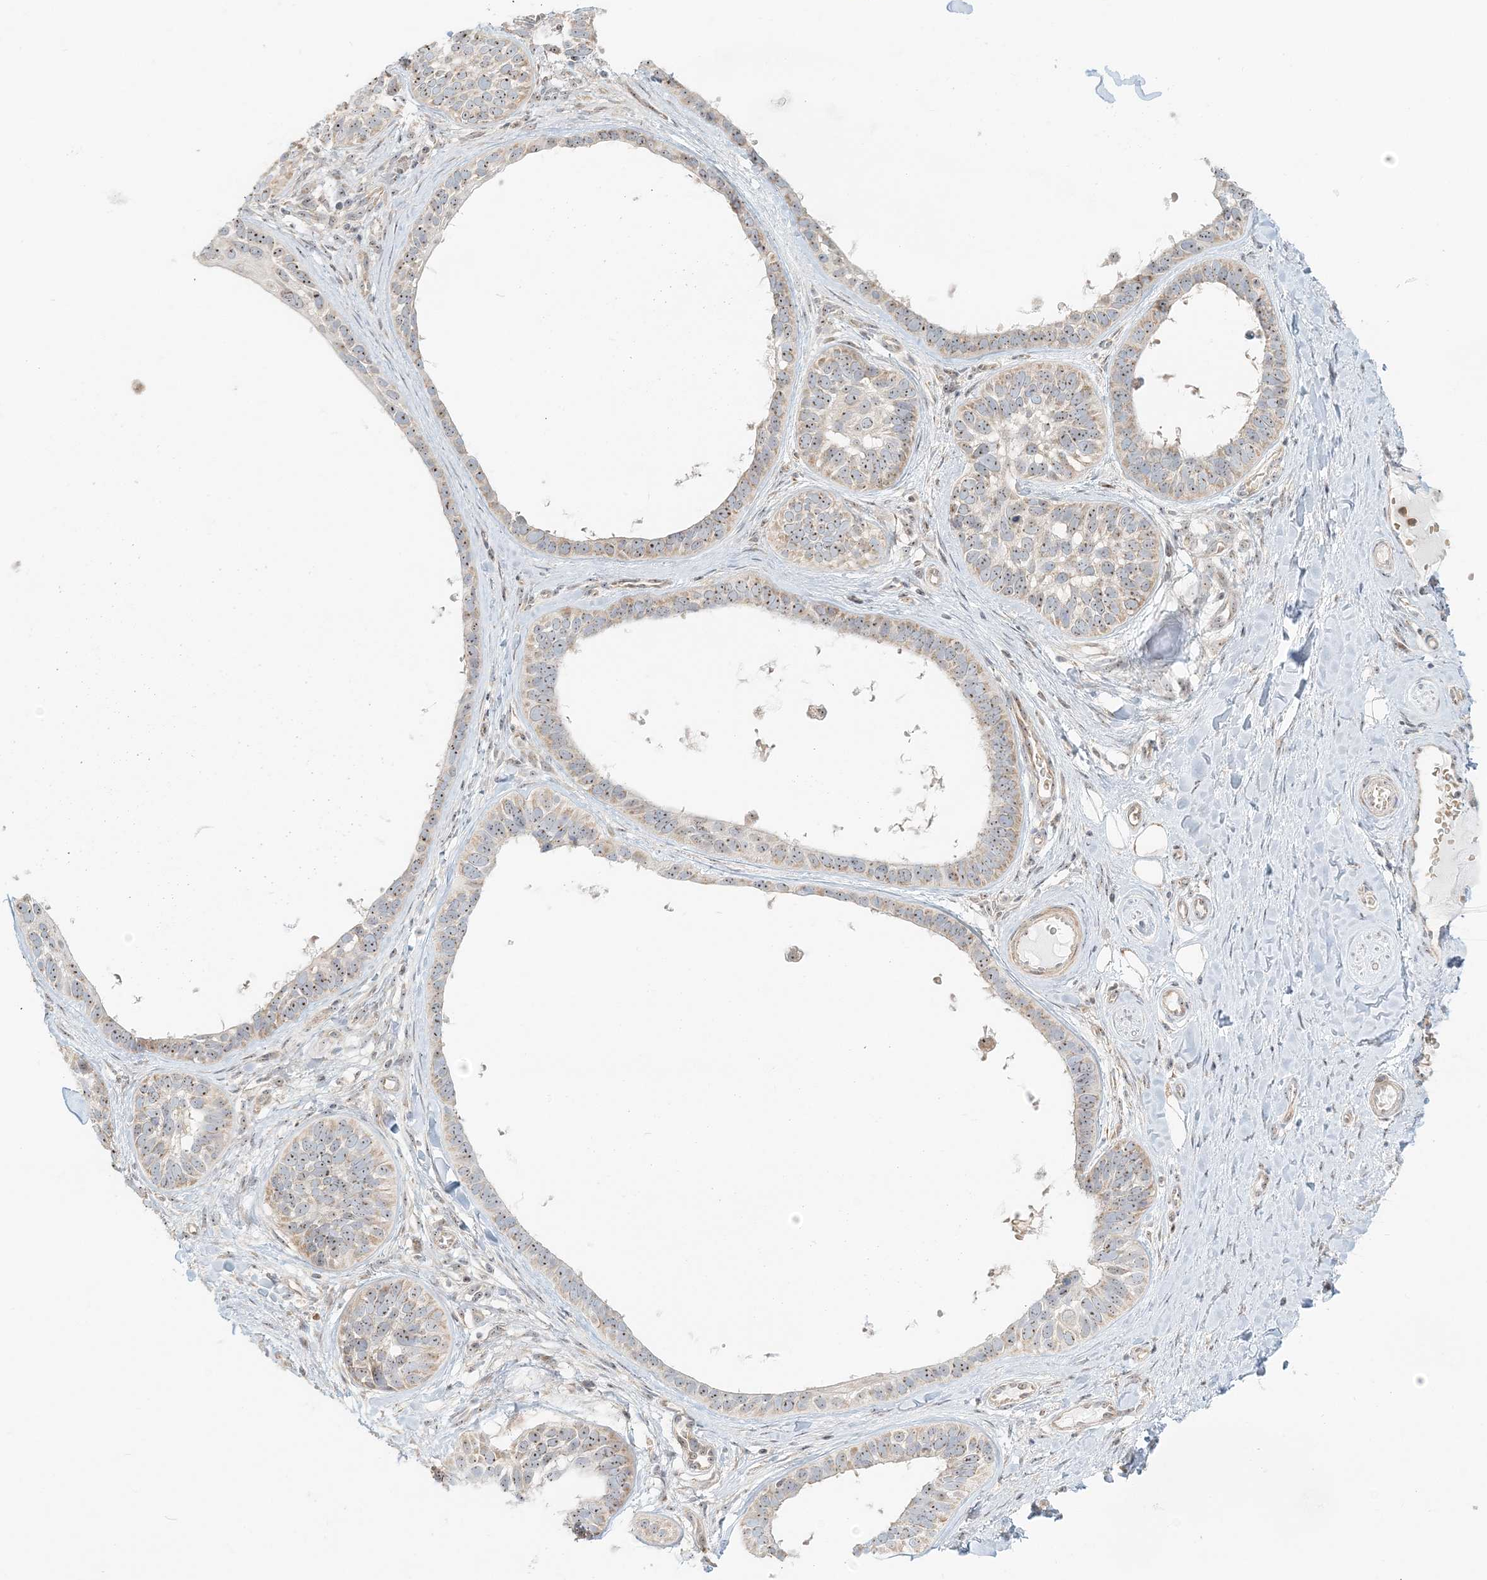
{"staining": {"intensity": "moderate", "quantity": ">75%", "location": "cytoplasmic/membranous,nuclear"}, "tissue": "skin cancer", "cell_type": "Tumor cells", "image_type": "cancer", "snomed": [{"axis": "morphology", "description": "Basal cell carcinoma"}, {"axis": "topography", "description": "Skin"}], "caption": "Moderate cytoplasmic/membranous and nuclear protein expression is appreciated in about >75% of tumor cells in basal cell carcinoma (skin).", "gene": "UBE2F", "patient": {"sex": "male", "age": 62}}